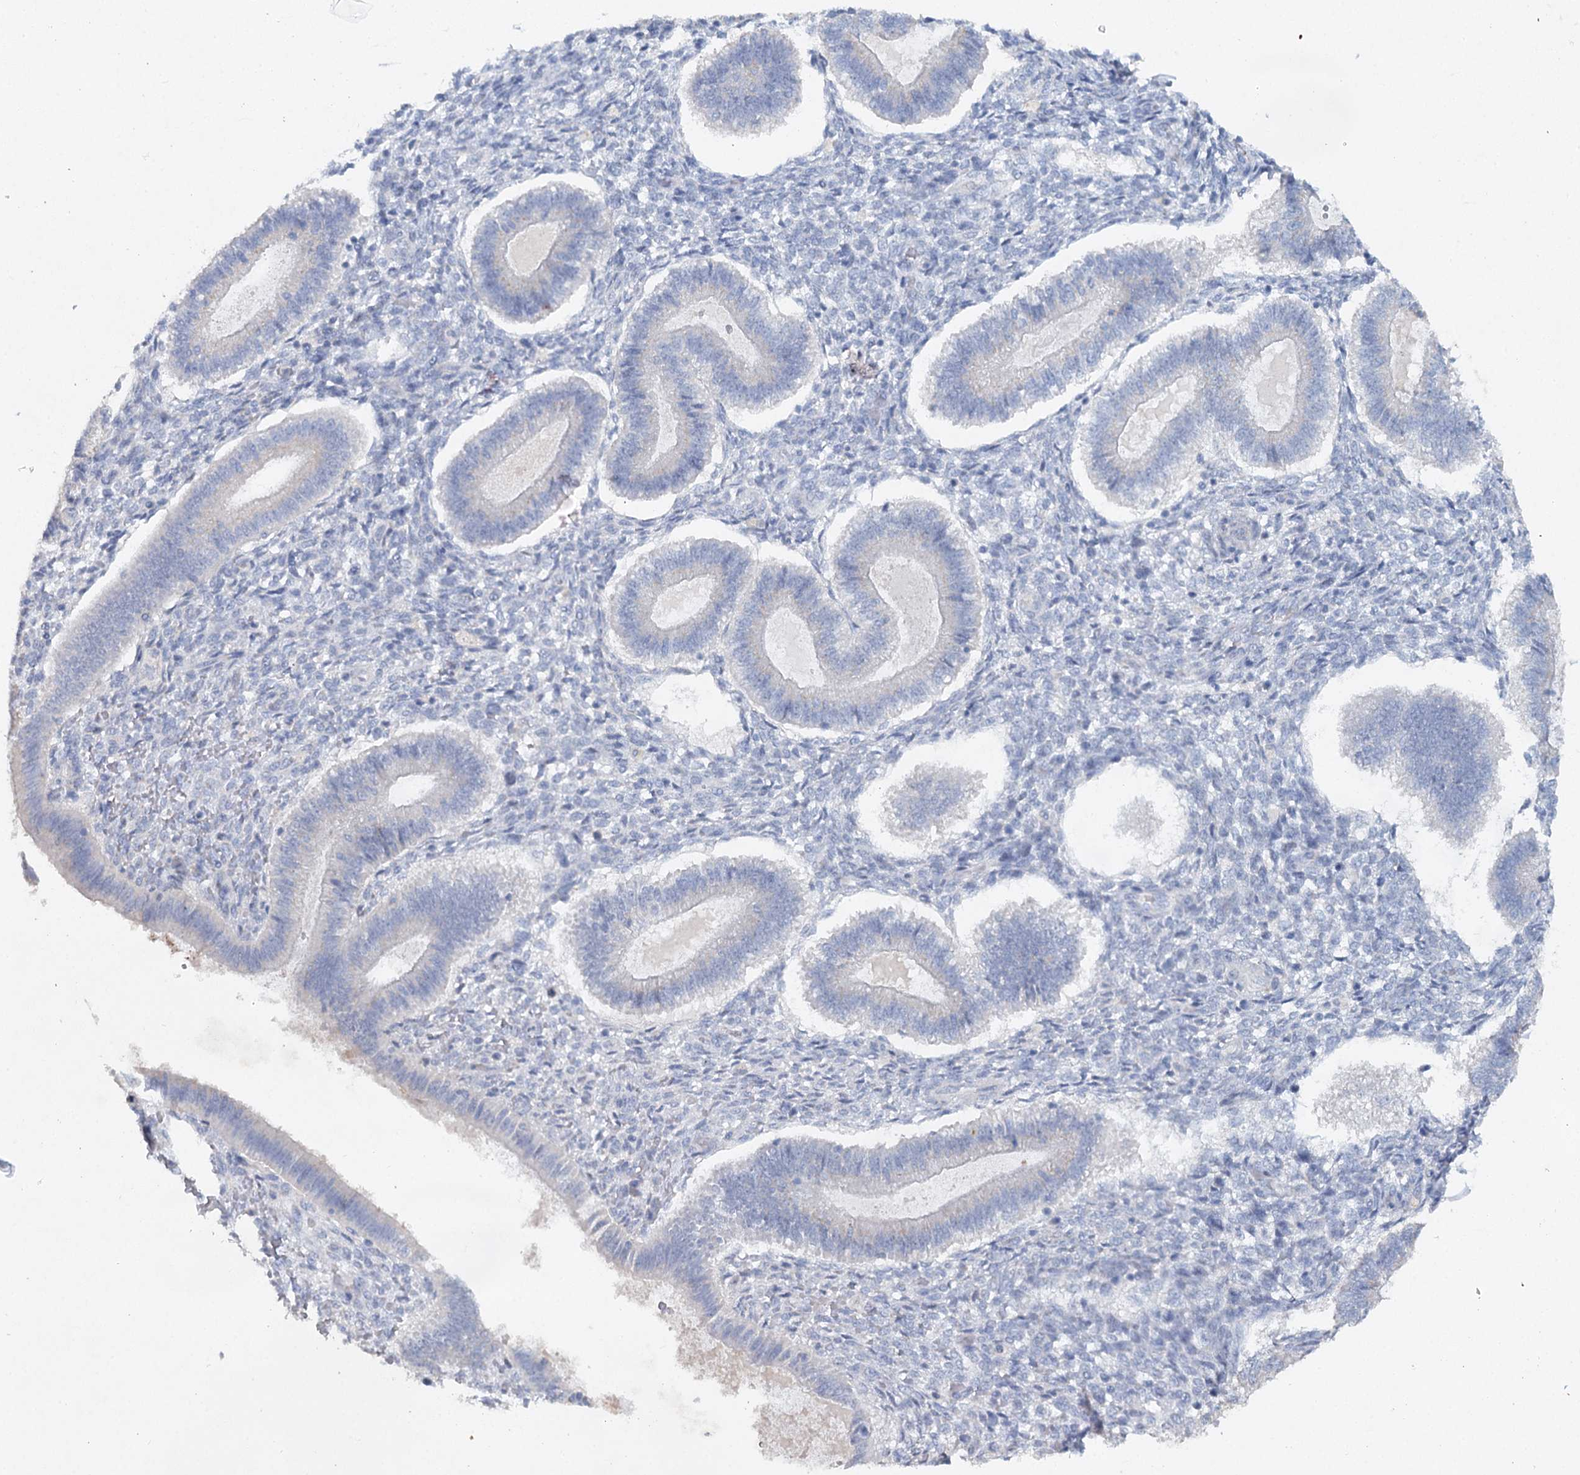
{"staining": {"intensity": "negative", "quantity": "none", "location": "none"}, "tissue": "endometrium", "cell_type": "Cells in endometrial stroma", "image_type": "normal", "snomed": [{"axis": "morphology", "description": "Normal tissue, NOS"}, {"axis": "topography", "description": "Endometrium"}], "caption": "An immunohistochemistry micrograph of unremarkable endometrium is shown. There is no staining in cells in endometrial stroma of endometrium.", "gene": "RFX6", "patient": {"sex": "female", "age": 25}}